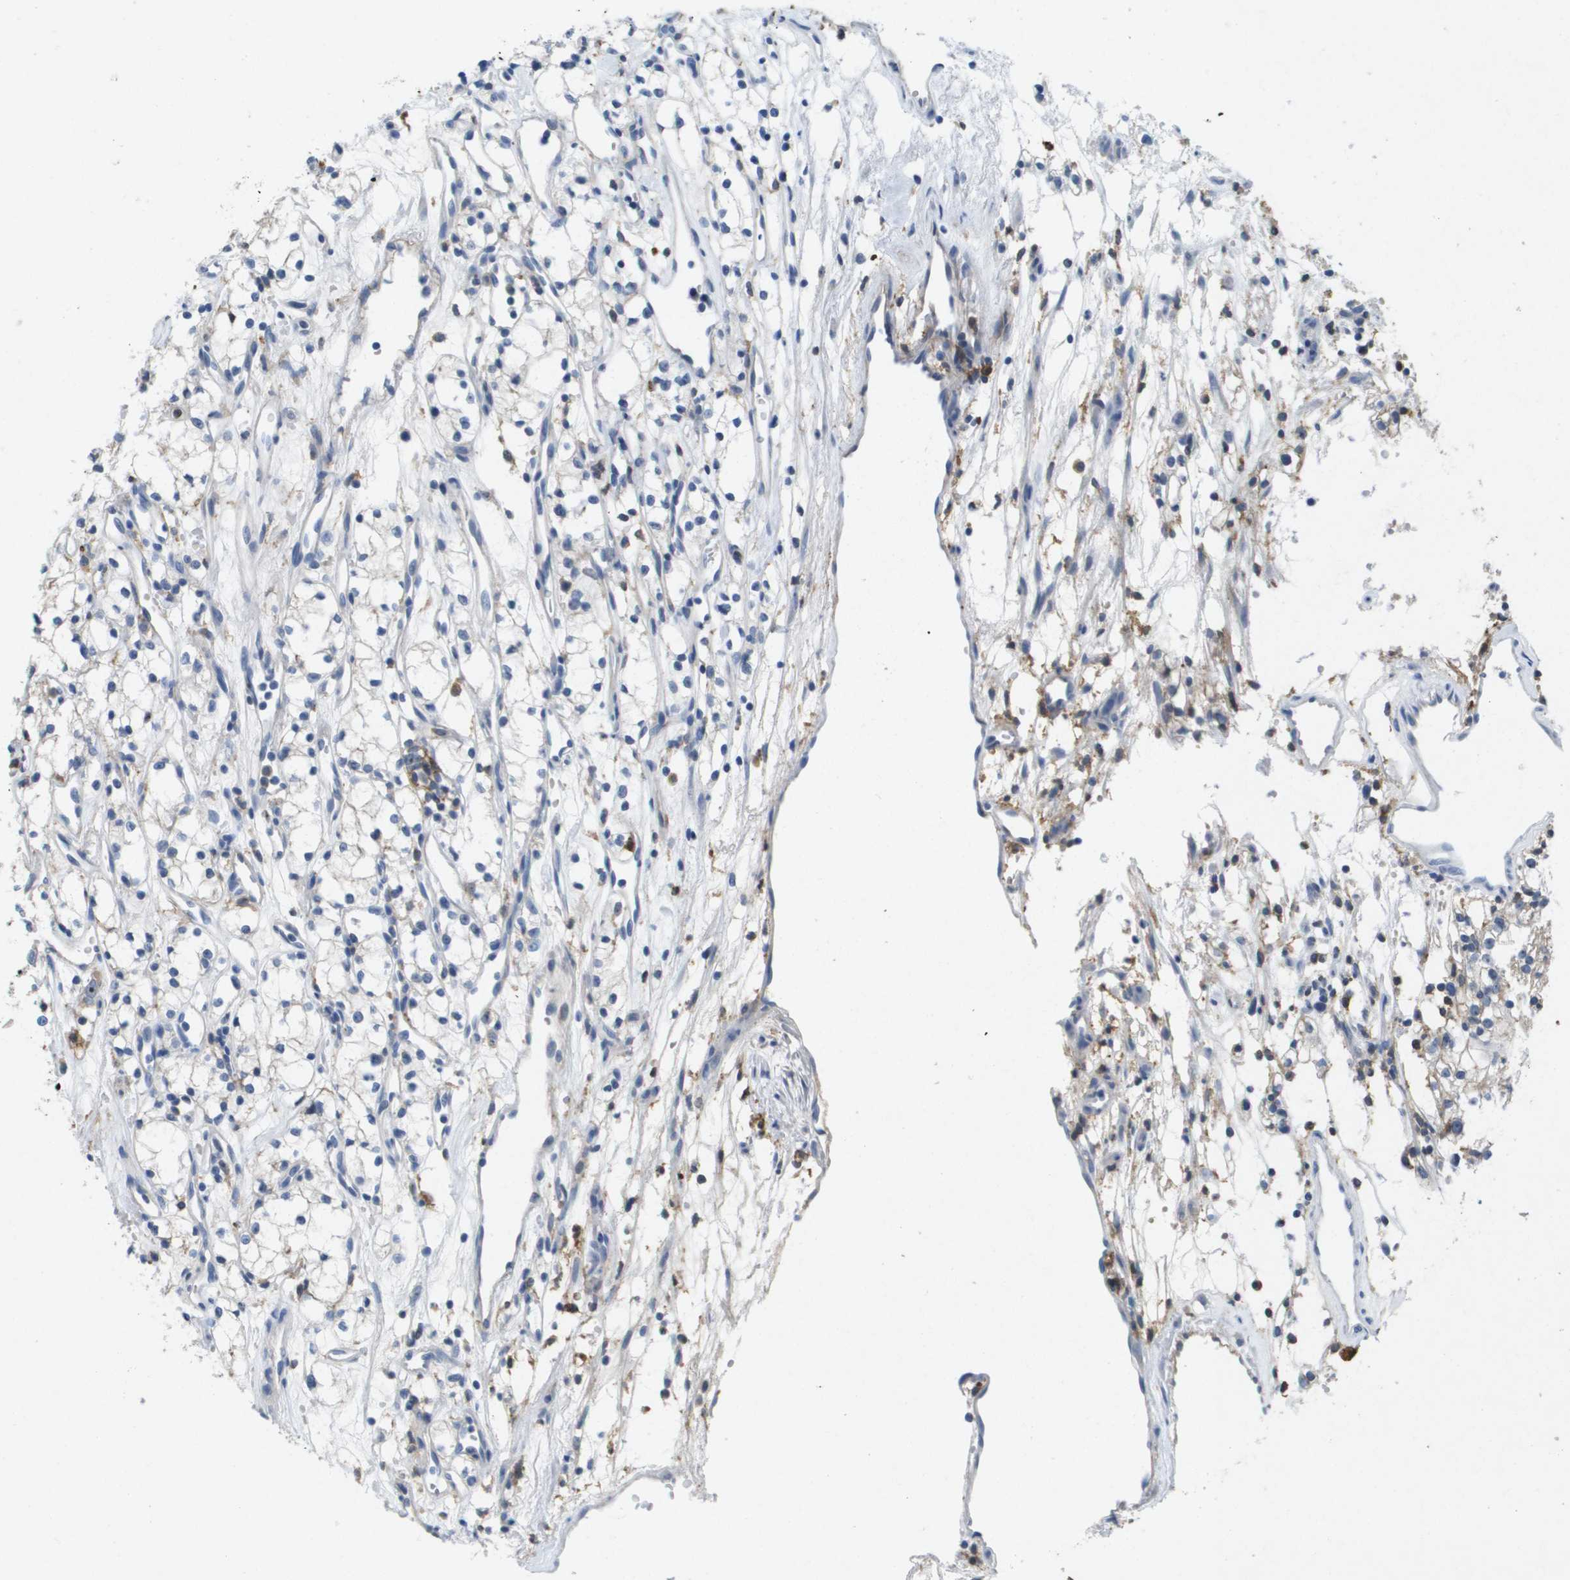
{"staining": {"intensity": "negative", "quantity": "none", "location": "none"}, "tissue": "renal cancer", "cell_type": "Tumor cells", "image_type": "cancer", "snomed": [{"axis": "morphology", "description": "Adenocarcinoma, NOS"}, {"axis": "topography", "description": "Kidney"}], "caption": "Tumor cells are negative for brown protein staining in adenocarcinoma (renal). (Stains: DAB (3,3'-diaminobenzidine) immunohistochemistry with hematoxylin counter stain, Microscopy: brightfield microscopy at high magnification).", "gene": "LIPG", "patient": {"sex": "male", "age": 59}}